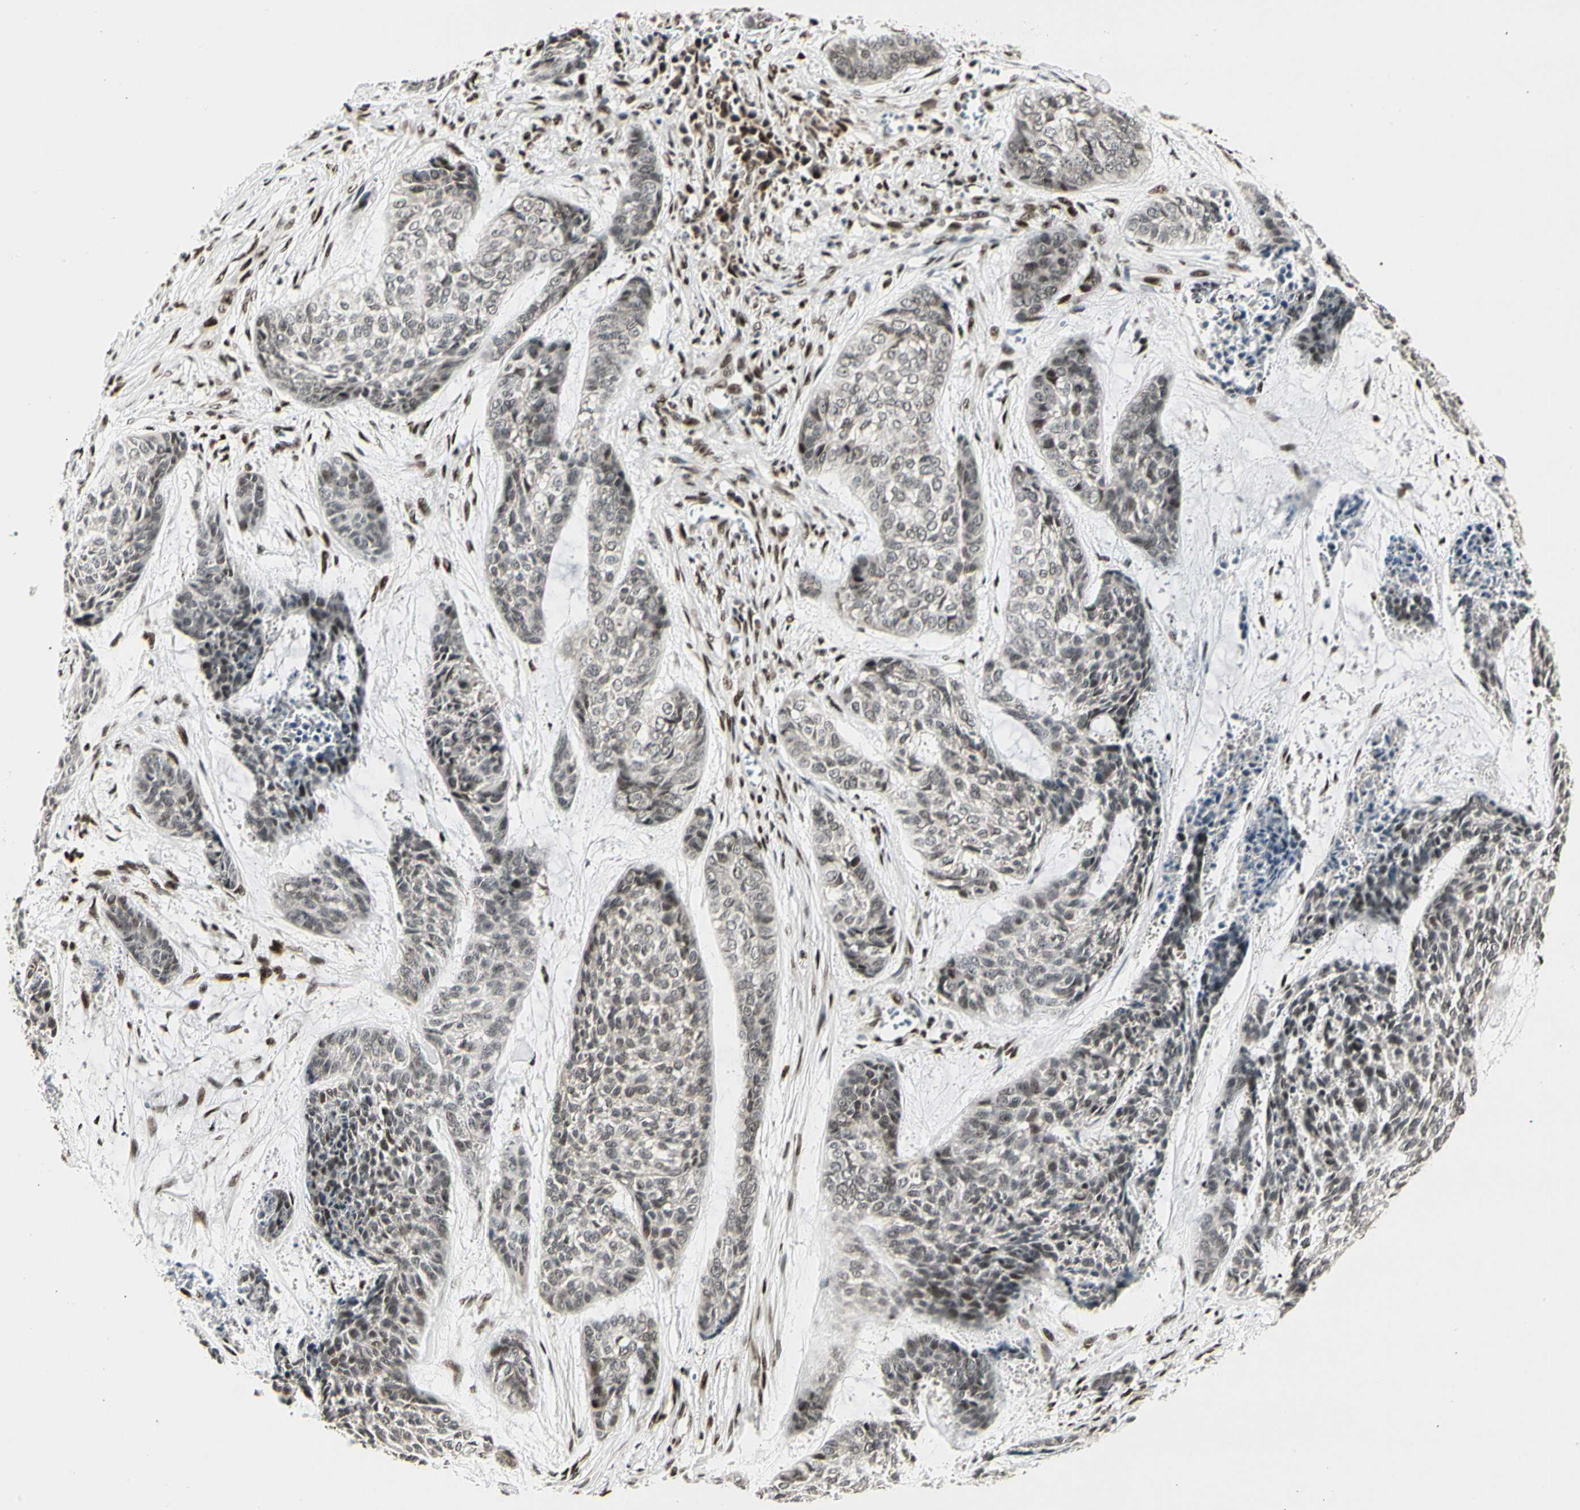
{"staining": {"intensity": "weak", "quantity": ">75%", "location": "nuclear"}, "tissue": "skin cancer", "cell_type": "Tumor cells", "image_type": "cancer", "snomed": [{"axis": "morphology", "description": "Basal cell carcinoma"}, {"axis": "topography", "description": "Skin"}], "caption": "Immunohistochemistry of human skin basal cell carcinoma reveals low levels of weak nuclear staining in approximately >75% of tumor cells.", "gene": "FOXJ2", "patient": {"sex": "female", "age": 64}}